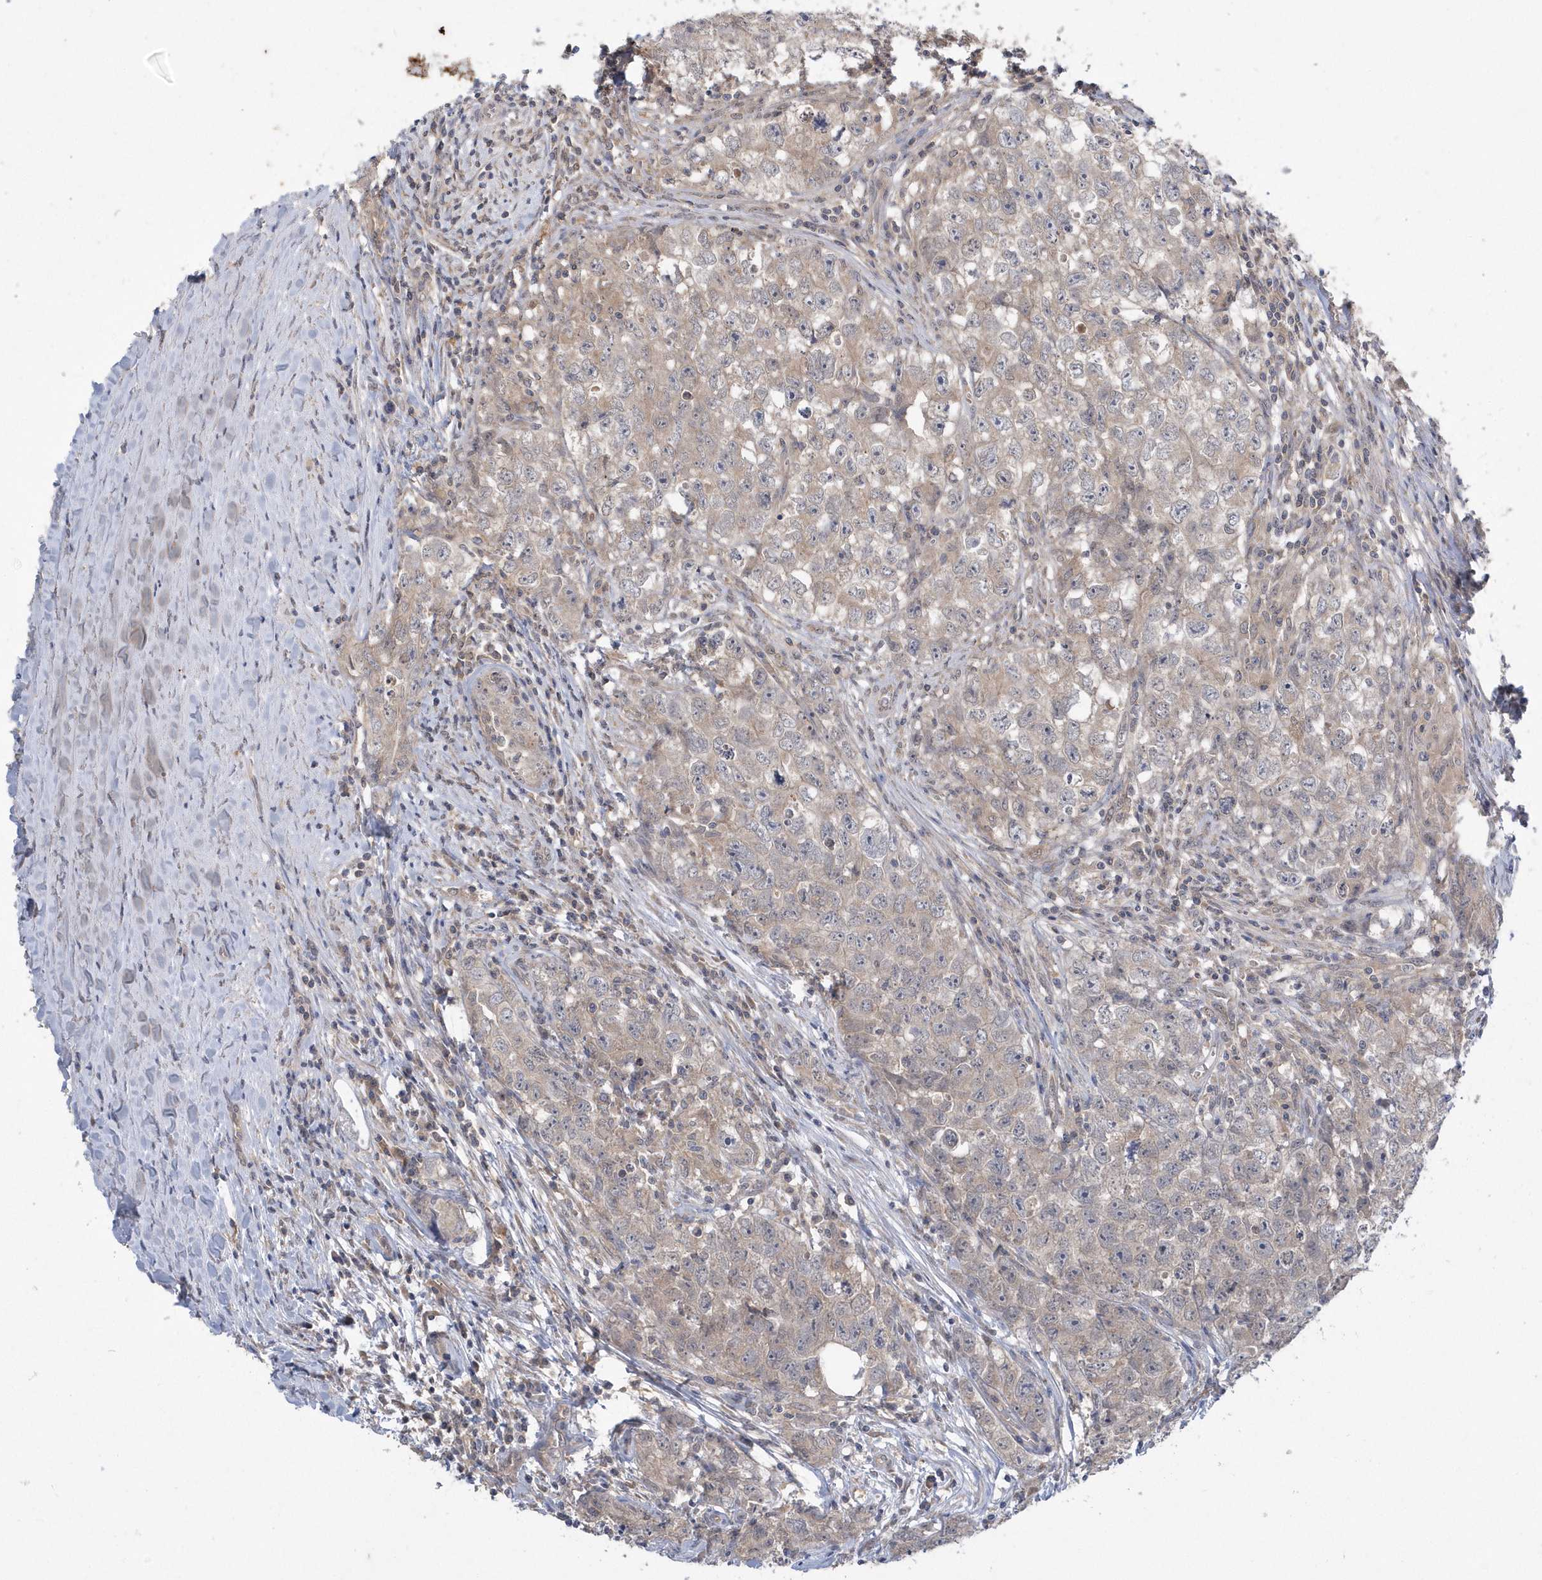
{"staining": {"intensity": "weak", "quantity": "25%-75%", "location": "cytoplasmic/membranous"}, "tissue": "testis cancer", "cell_type": "Tumor cells", "image_type": "cancer", "snomed": [{"axis": "morphology", "description": "Seminoma, NOS"}, {"axis": "morphology", "description": "Carcinoma, Embryonal, NOS"}, {"axis": "topography", "description": "Testis"}], "caption": "An image of human seminoma (testis) stained for a protein shows weak cytoplasmic/membranous brown staining in tumor cells.", "gene": "AKR7A2", "patient": {"sex": "male", "age": 43}}